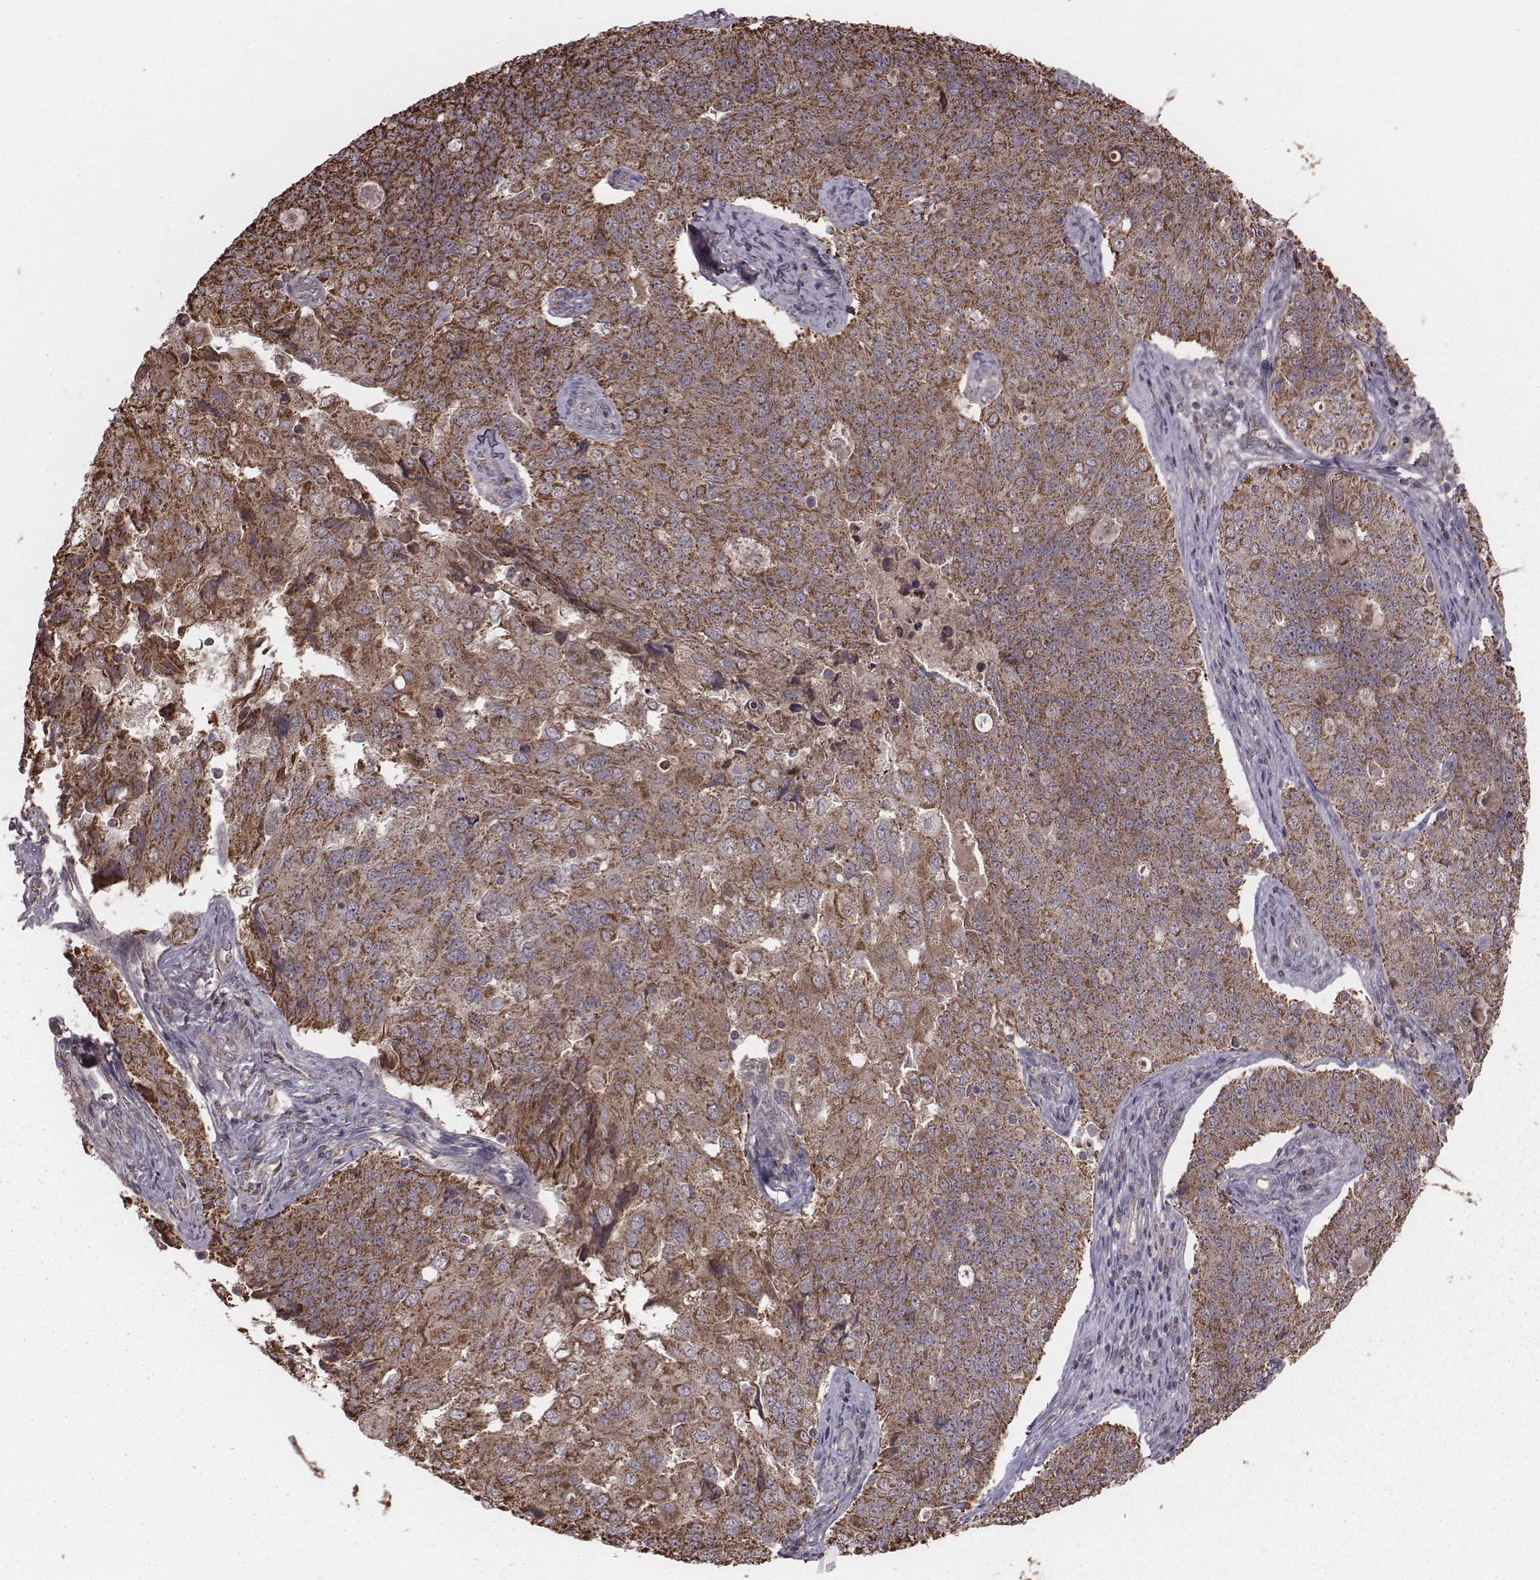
{"staining": {"intensity": "strong", "quantity": ">75%", "location": "cytoplasmic/membranous"}, "tissue": "endometrial cancer", "cell_type": "Tumor cells", "image_type": "cancer", "snomed": [{"axis": "morphology", "description": "Adenocarcinoma, NOS"}, {"axis": "topography", "description": "Endometrium"}], "caption": "Adenocarcinoma (endometrial) tissue shows strong cytoplasmic/membranous positivity in approximately >75% of tumor cells The staining was performed using DAB to visualize the protein expression in brown, while the nuclei were stained in blue with hematoxylin (Magnification: 20x).", "gene": "PDCD2L", "patient": {"sex": "female", "age": 43}}